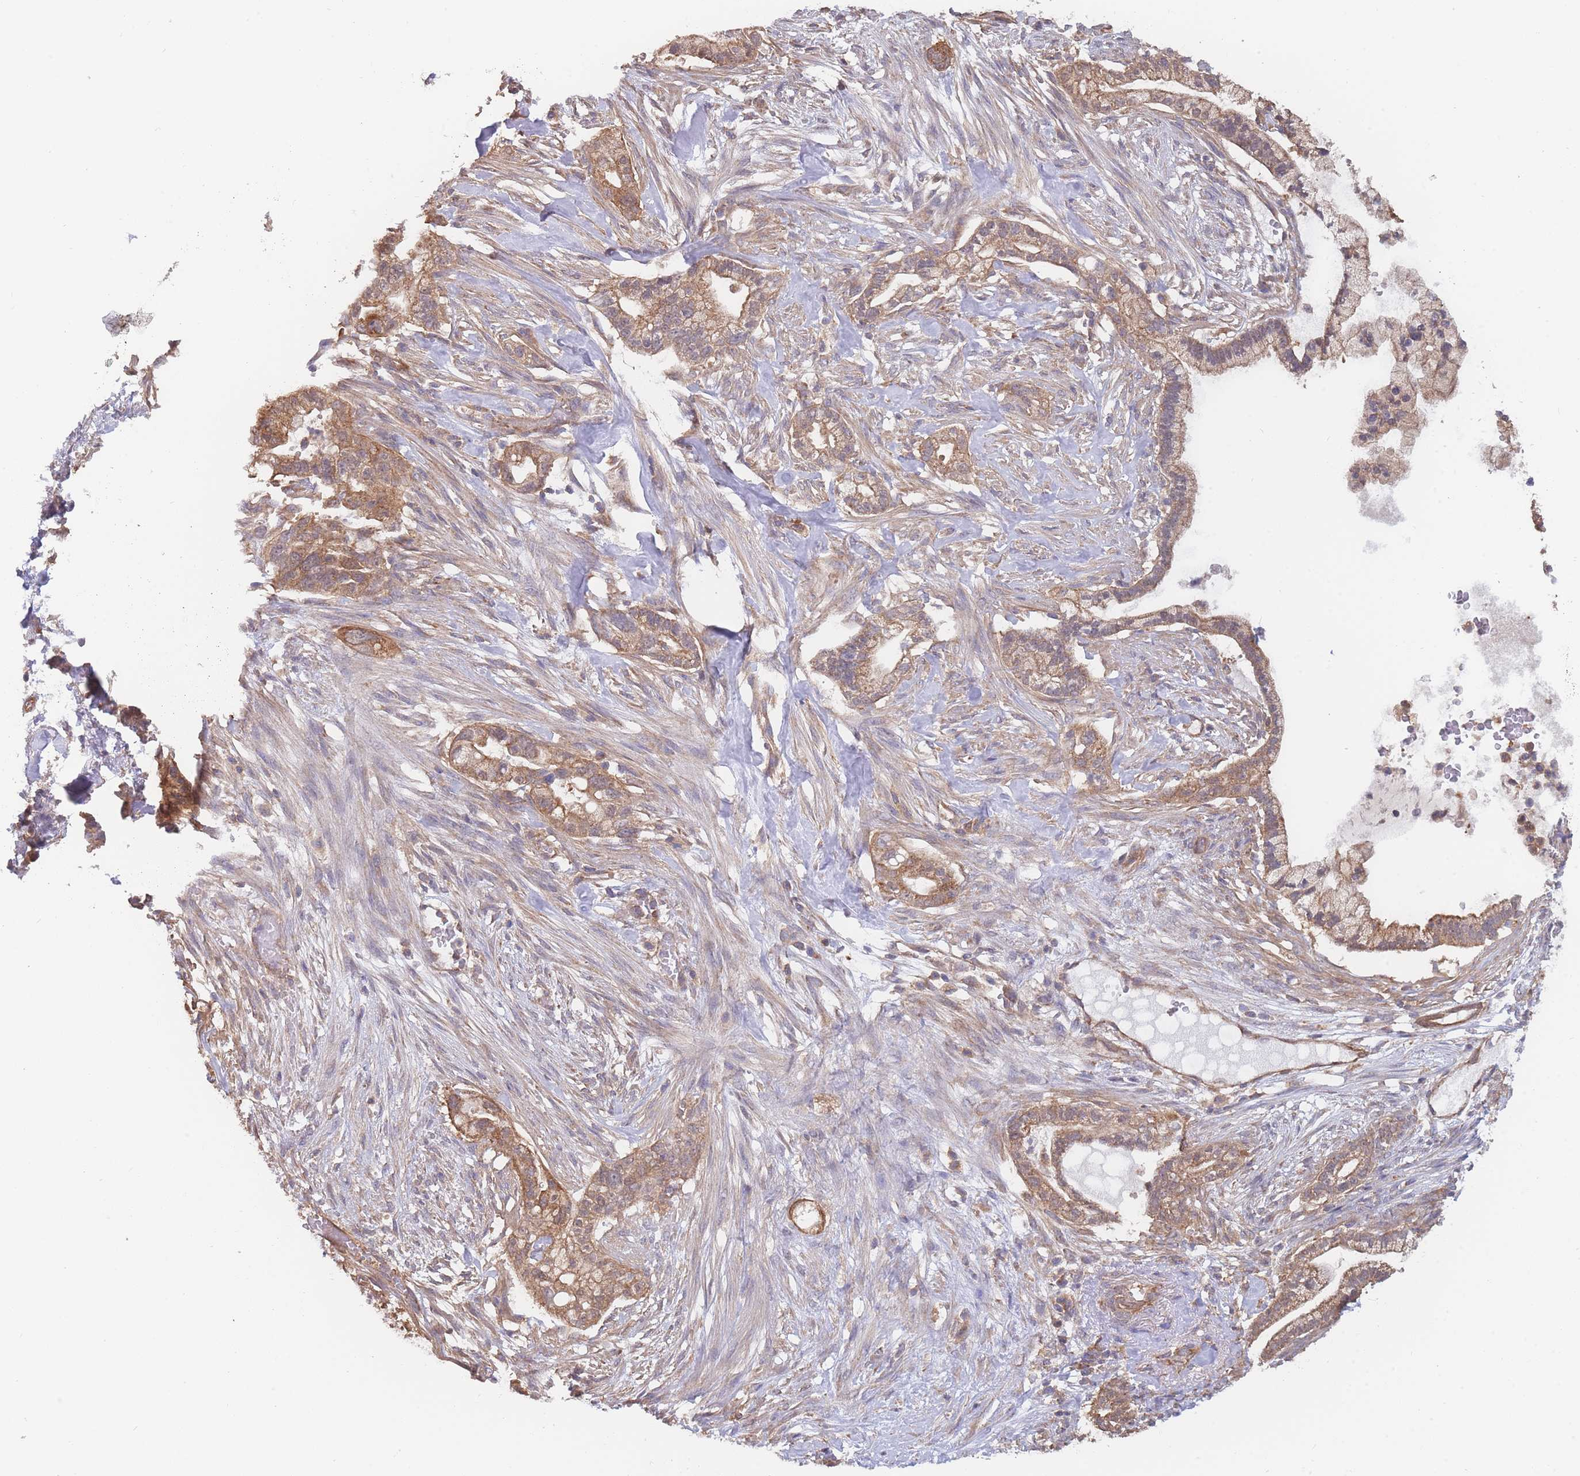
{"staining": {"intensity": "moderate", "quantity": ">75%", "location": "cytoplasmic/membranous"}, "tissue": "pancreatic cancer", "cell_type": "Tumor cells", "image_type": "cancer", "snomed": [{"axis": "morphology", "description": "Adenocarcinoma, NOS"}, {"axis": "topography", "description": "Pancreas"}], "caption": "Pancreatic cancer (adenocarcinoma) stained with DAB immunohistochemistry shows medium levels of moderate cytoplasmic/membranous expression in approximately >75% of tumor cells. (DAB = brown stain, brightfield microscopy at high magnification).", "gene": "MRPS18B", "patient": {"sex": "male", "age": 44}}